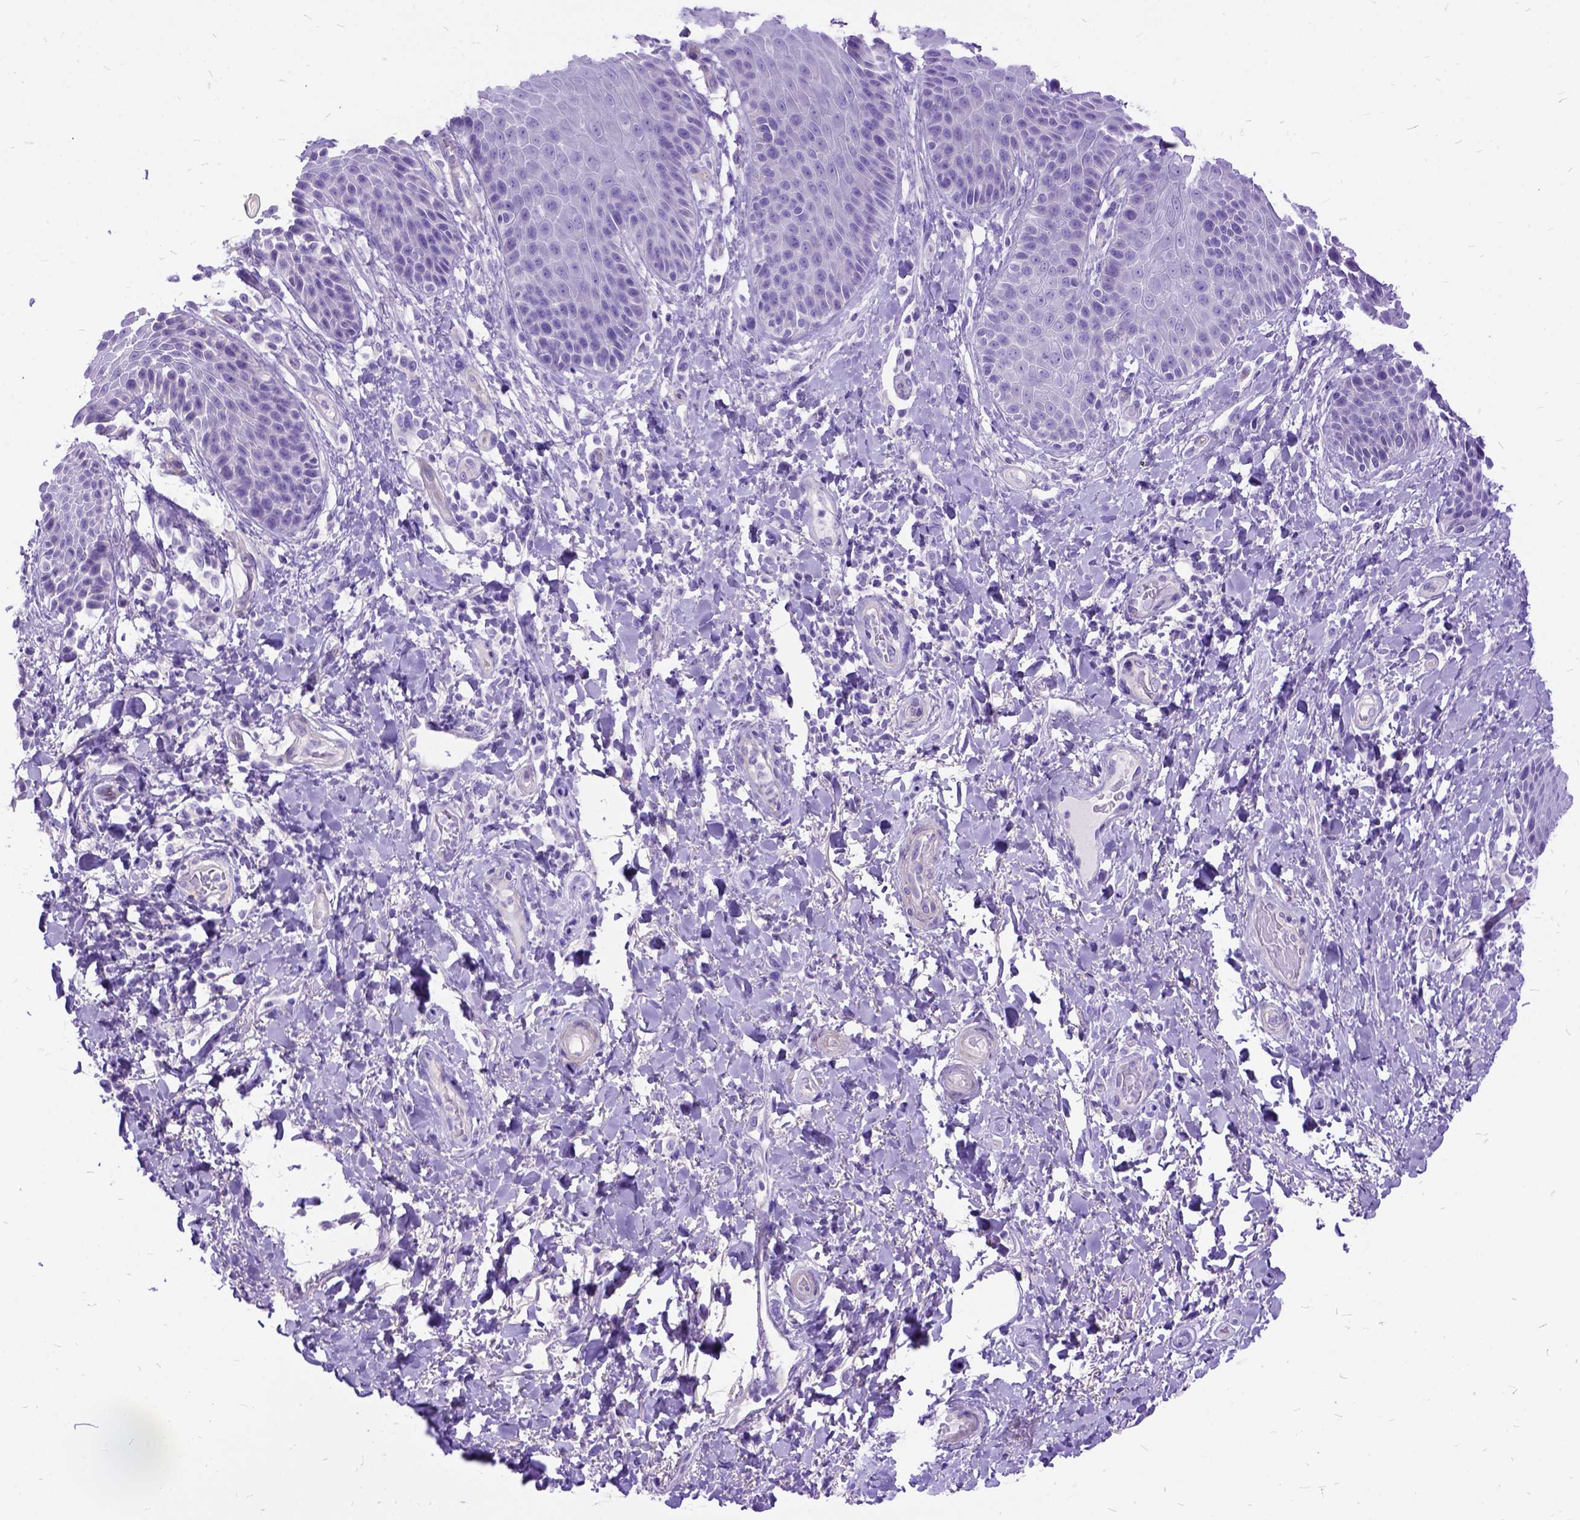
{"staining": {"intensity": "negative", "quantity": "none", "location": "none"}, "tissue": "skin", "cell_type": "Epidermal cells", "image_type": "normal", "snomed": [{"axis": "morphology", "description": "Normal tissue, NOS"}, {"axis": "topography", "description": "Anal"}, {"axis": "topography", "description": "Peripheral nerve tissue"}], "caption": "Benign skin was stained to show a protein in brown. There is no significant staining in epidermal cells.", "gene": "ARL9", "patient": {"sex": "male", "age": 51}}